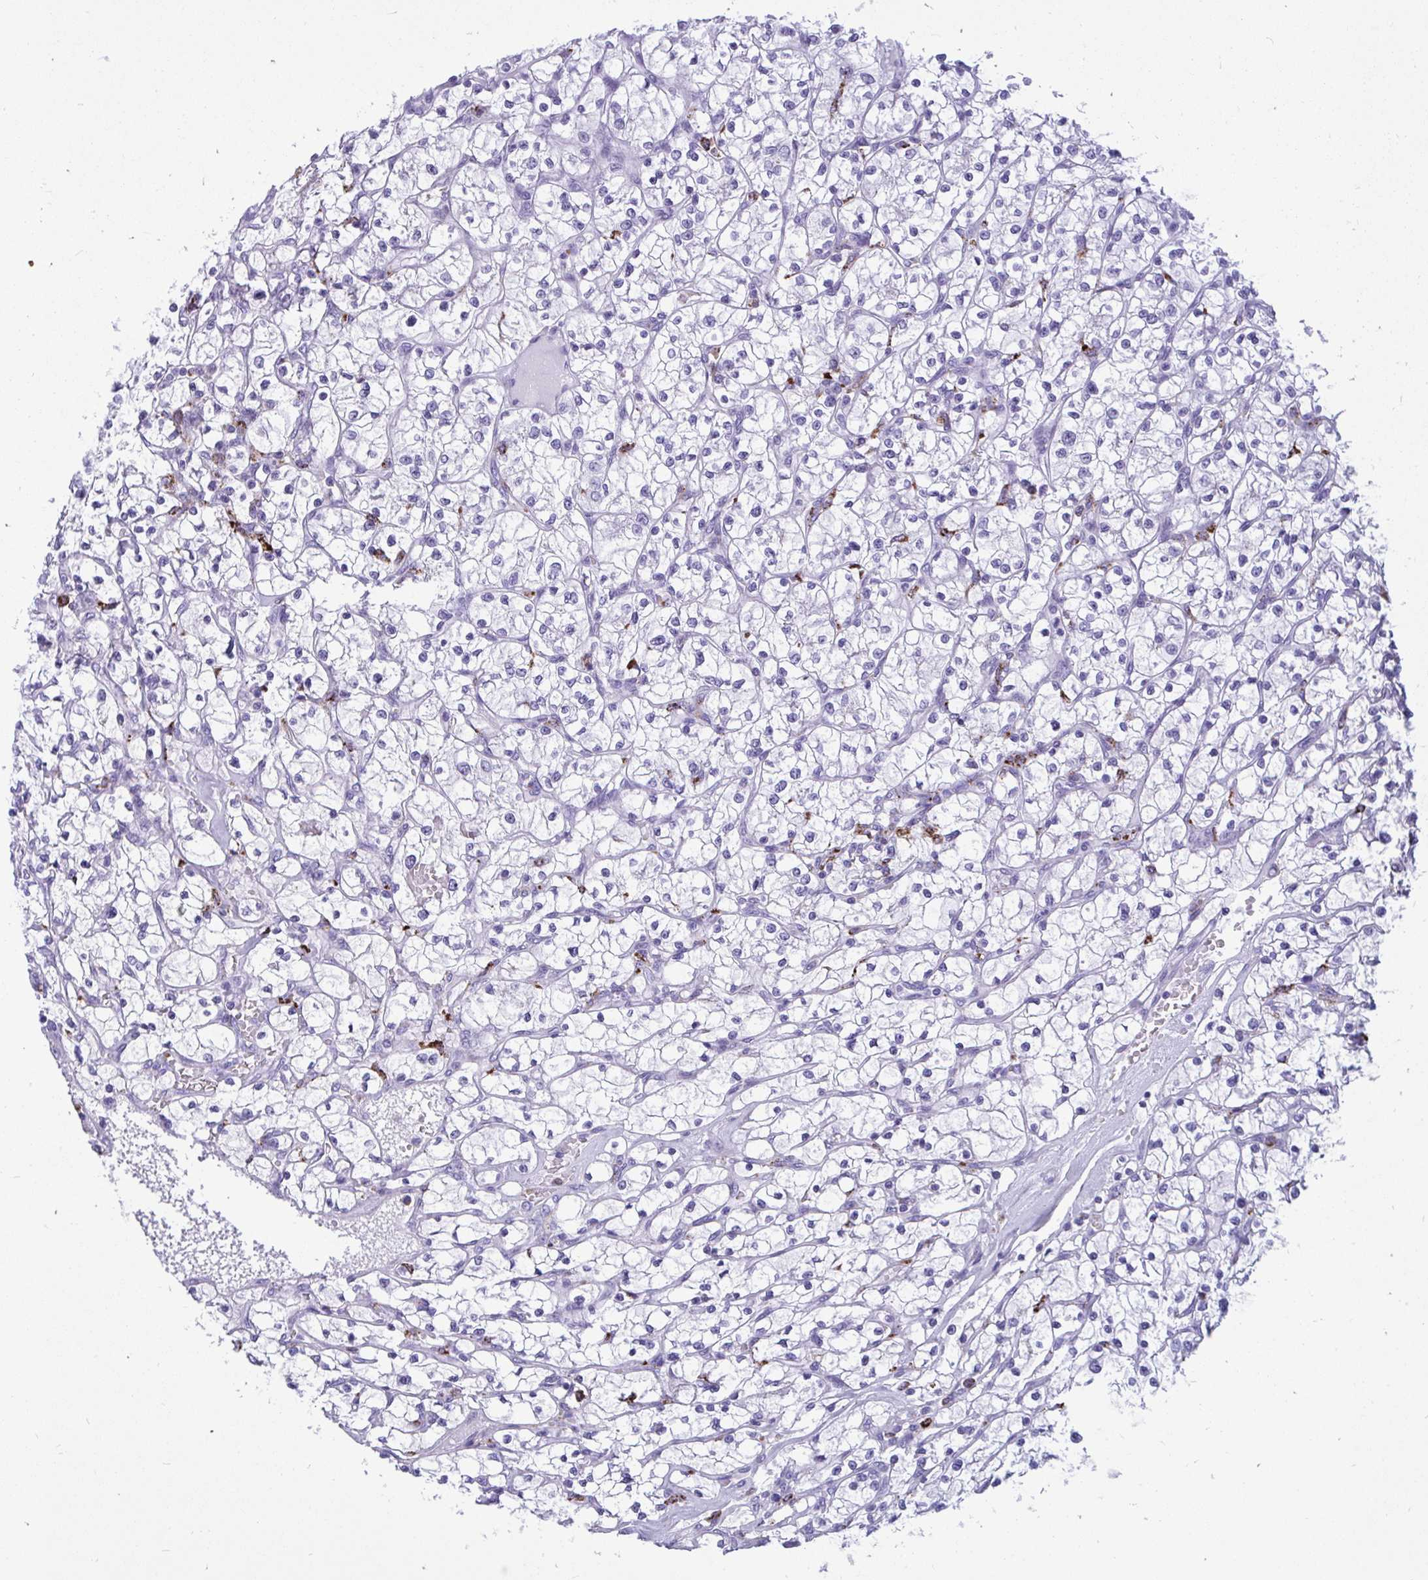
{"staining": {"intensity": "negative", "quantity": "none", "location": "none"}, "tissue": "renal cancer", "cell_type": "Tumor cells", "image_type": "cancer", "snomed": [{"axis": "morphology", "description": "Adenocarcinoma, NOS"}, {"axis": "topography", "description": "Kidney"}], "caption": "Tumor cells show no significant protein staining in renal cancer (adenocarcinoma).", "gene": "CPVL", "patient": {"sex": "female", "age": 64}}